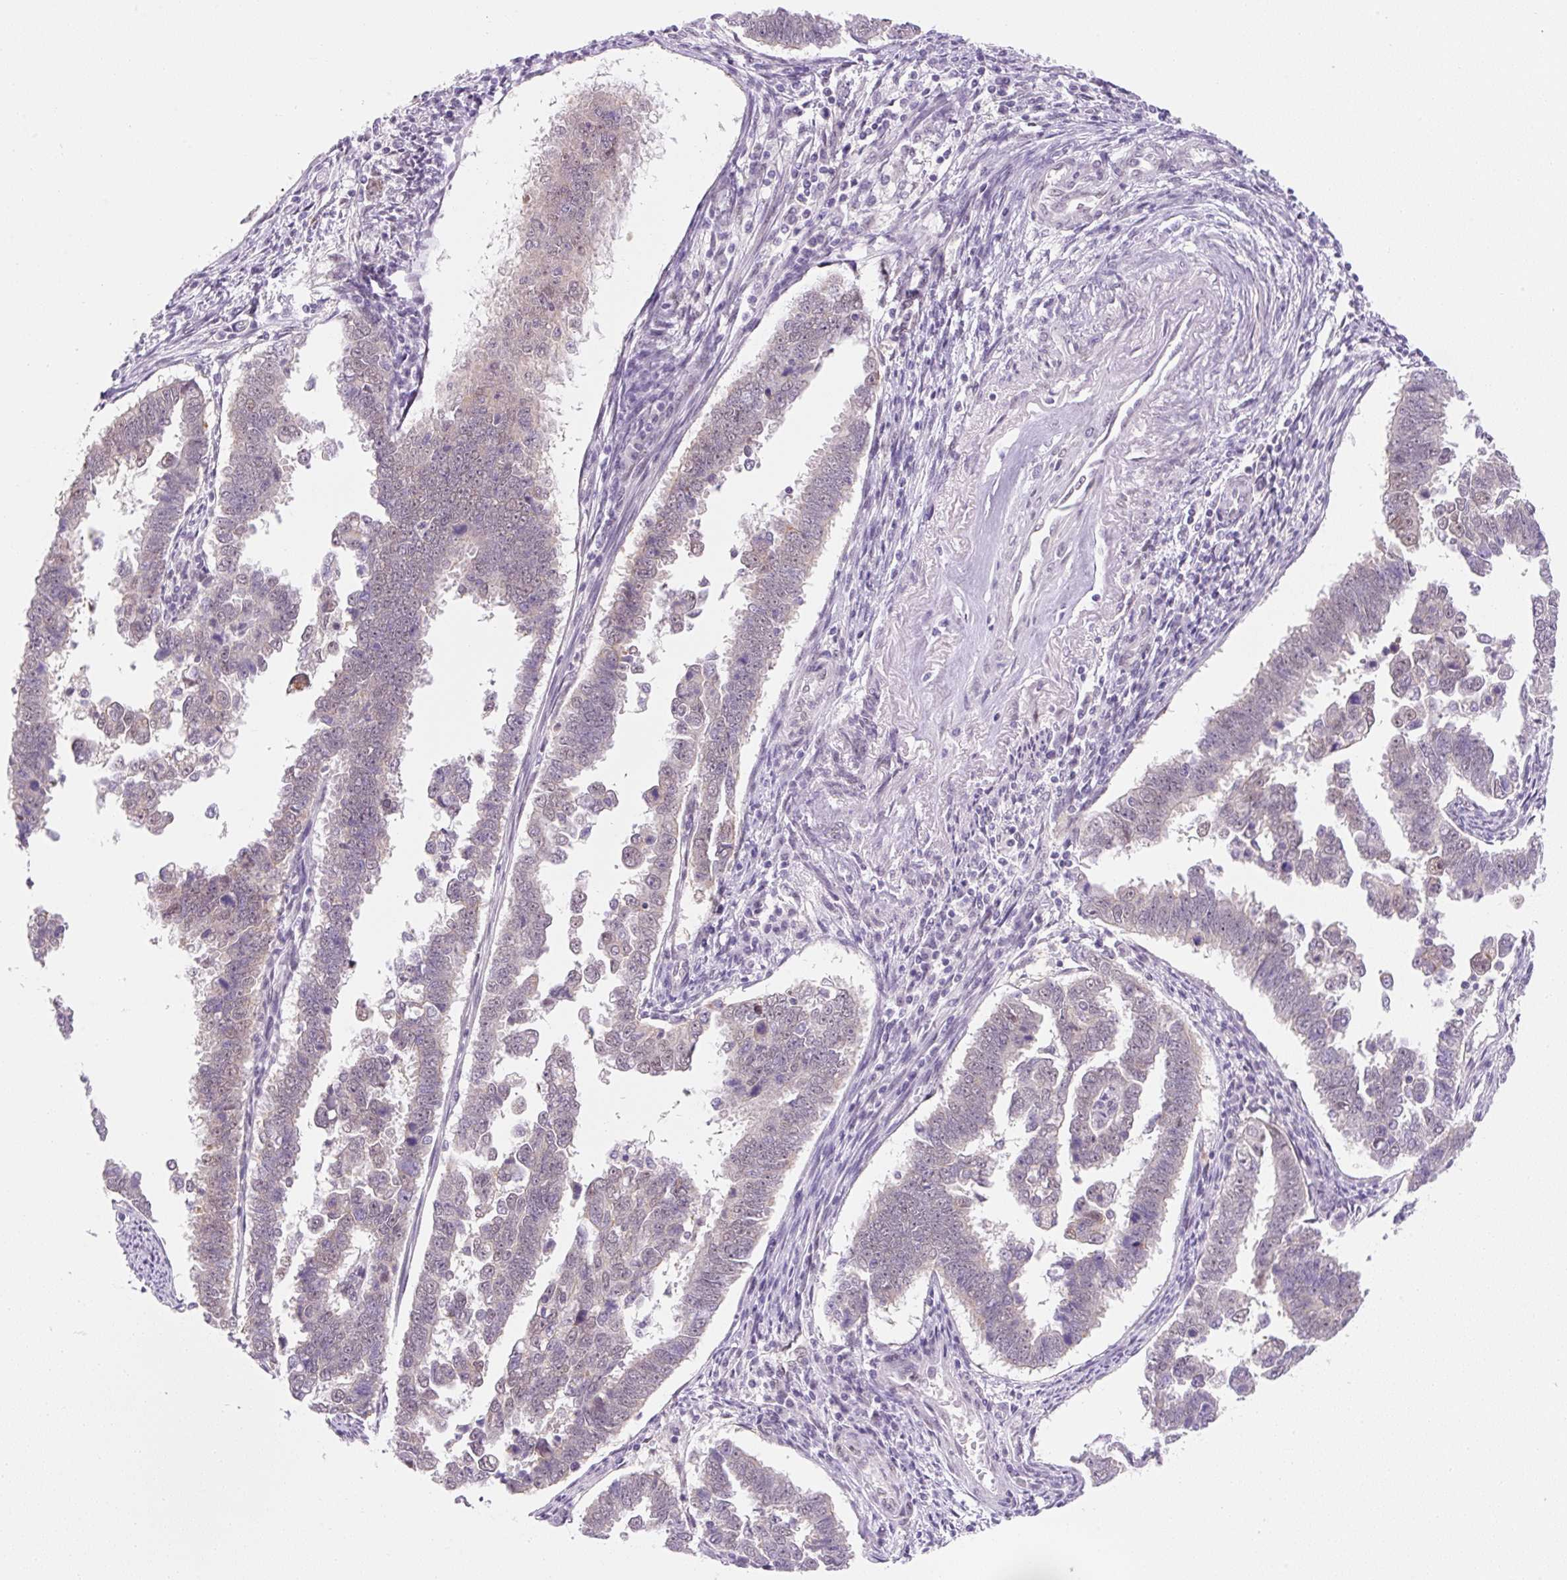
{"staining": {"intensity": "negative", "quantity": "none", "location": "none"}, "tissue": "endometrial cancer", "cell_type": "Tumor cells", "image_type": "cancer", "snomed": [{"axis": "morphology", "description": "Adenocarcinoma, NOS"}, {"axis": "topography", "description": "Endometrium"}], "caption": "Endometrial adenocarcinoma stained for a protein using immunohistochemistry (IHC) displays no staining tumor cells.", "gene": "SYNE3", "patient": {"sex": "female", "age": 75}}